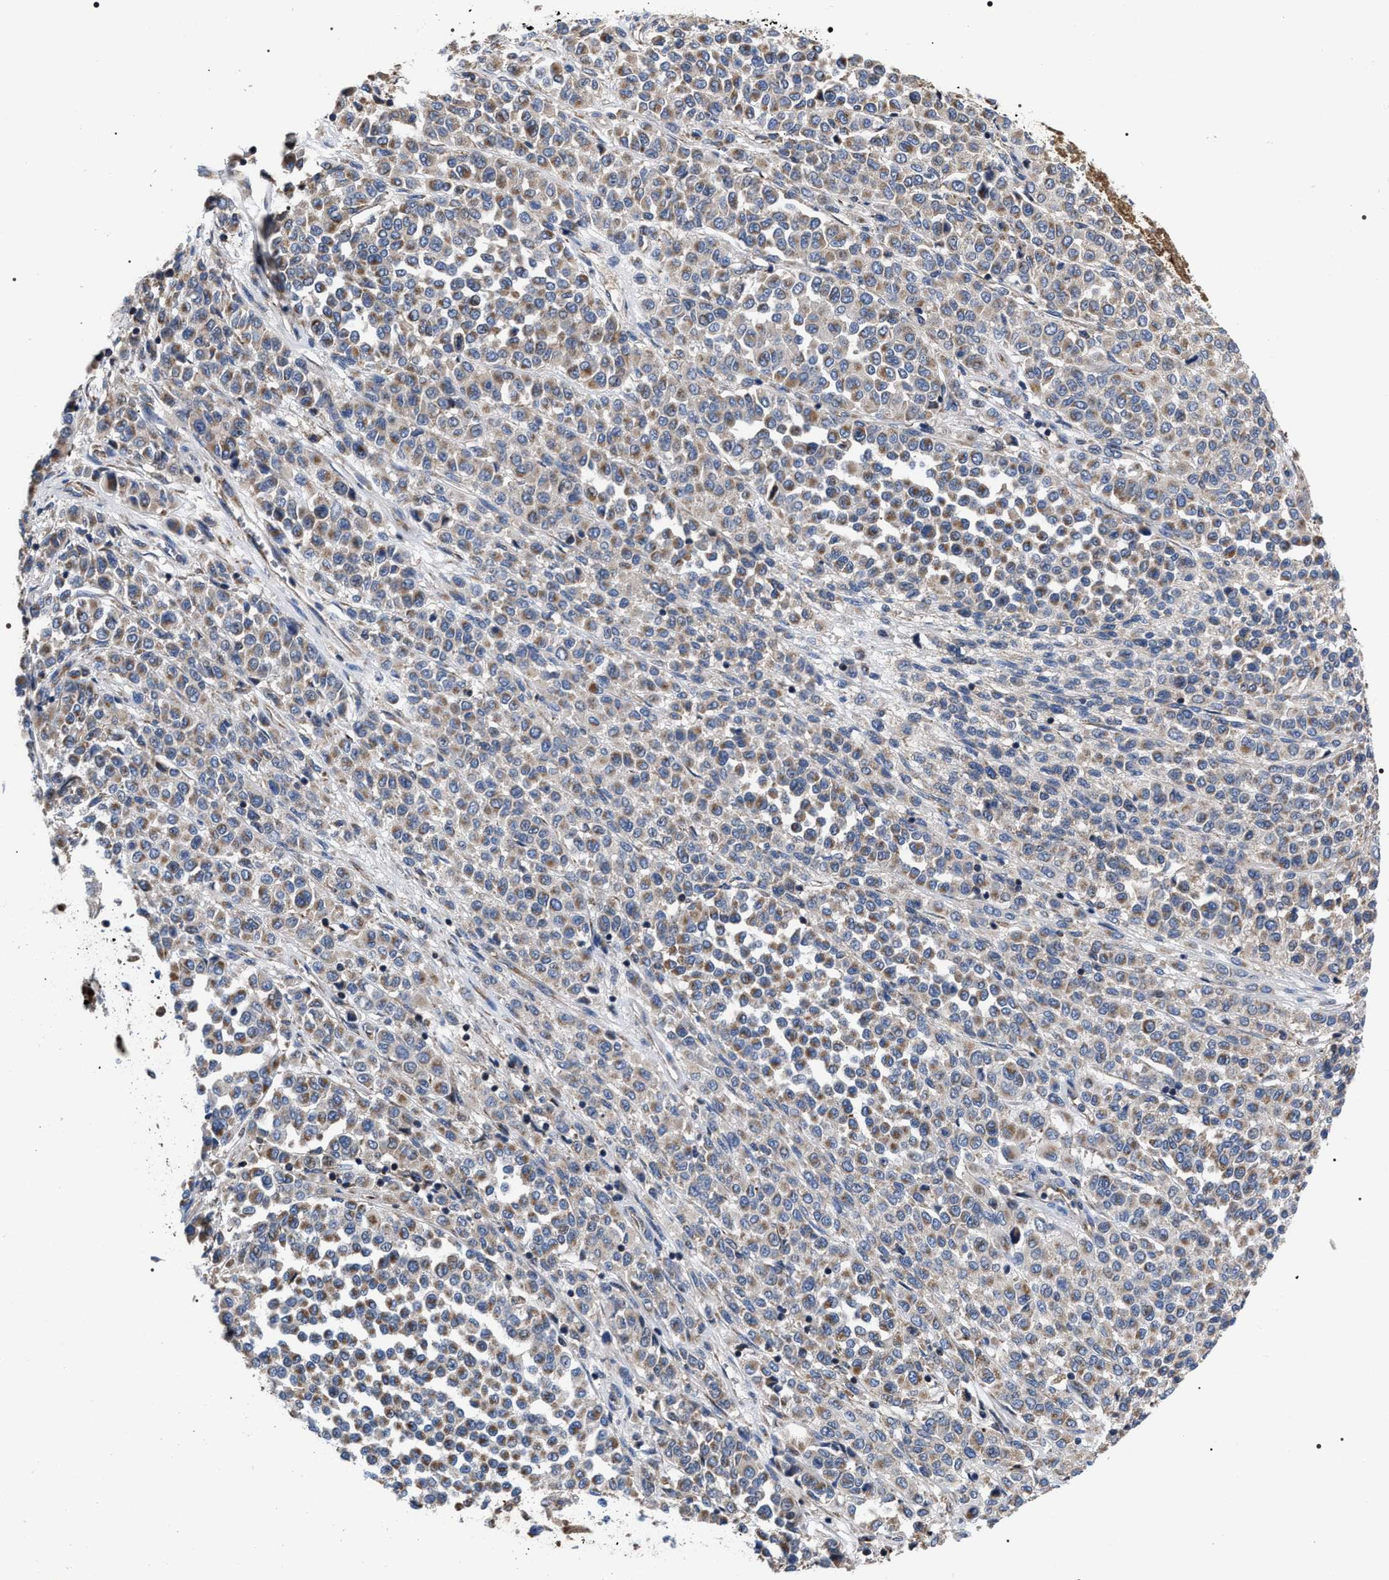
{"staining": {"intensity": "moderate", "quantity": ">75%", "location": "cytoplasmic/membranous"}, "tissue": "melanoma", "cell_type": "Tumor cells", "image_type": "cancer", "snomed": [{"axis": "morphology", "description": "Malignant melanoma, Metastatic site"}, {"axis": "topography", "description": "Pancreas"}], "caption": "A brown stain shows moderate cytoplasmic/membranous expression of a protein in human melanoma tumor cells.", "gene": "MACC1", "patient": {"sex": "female", "age": 30}}